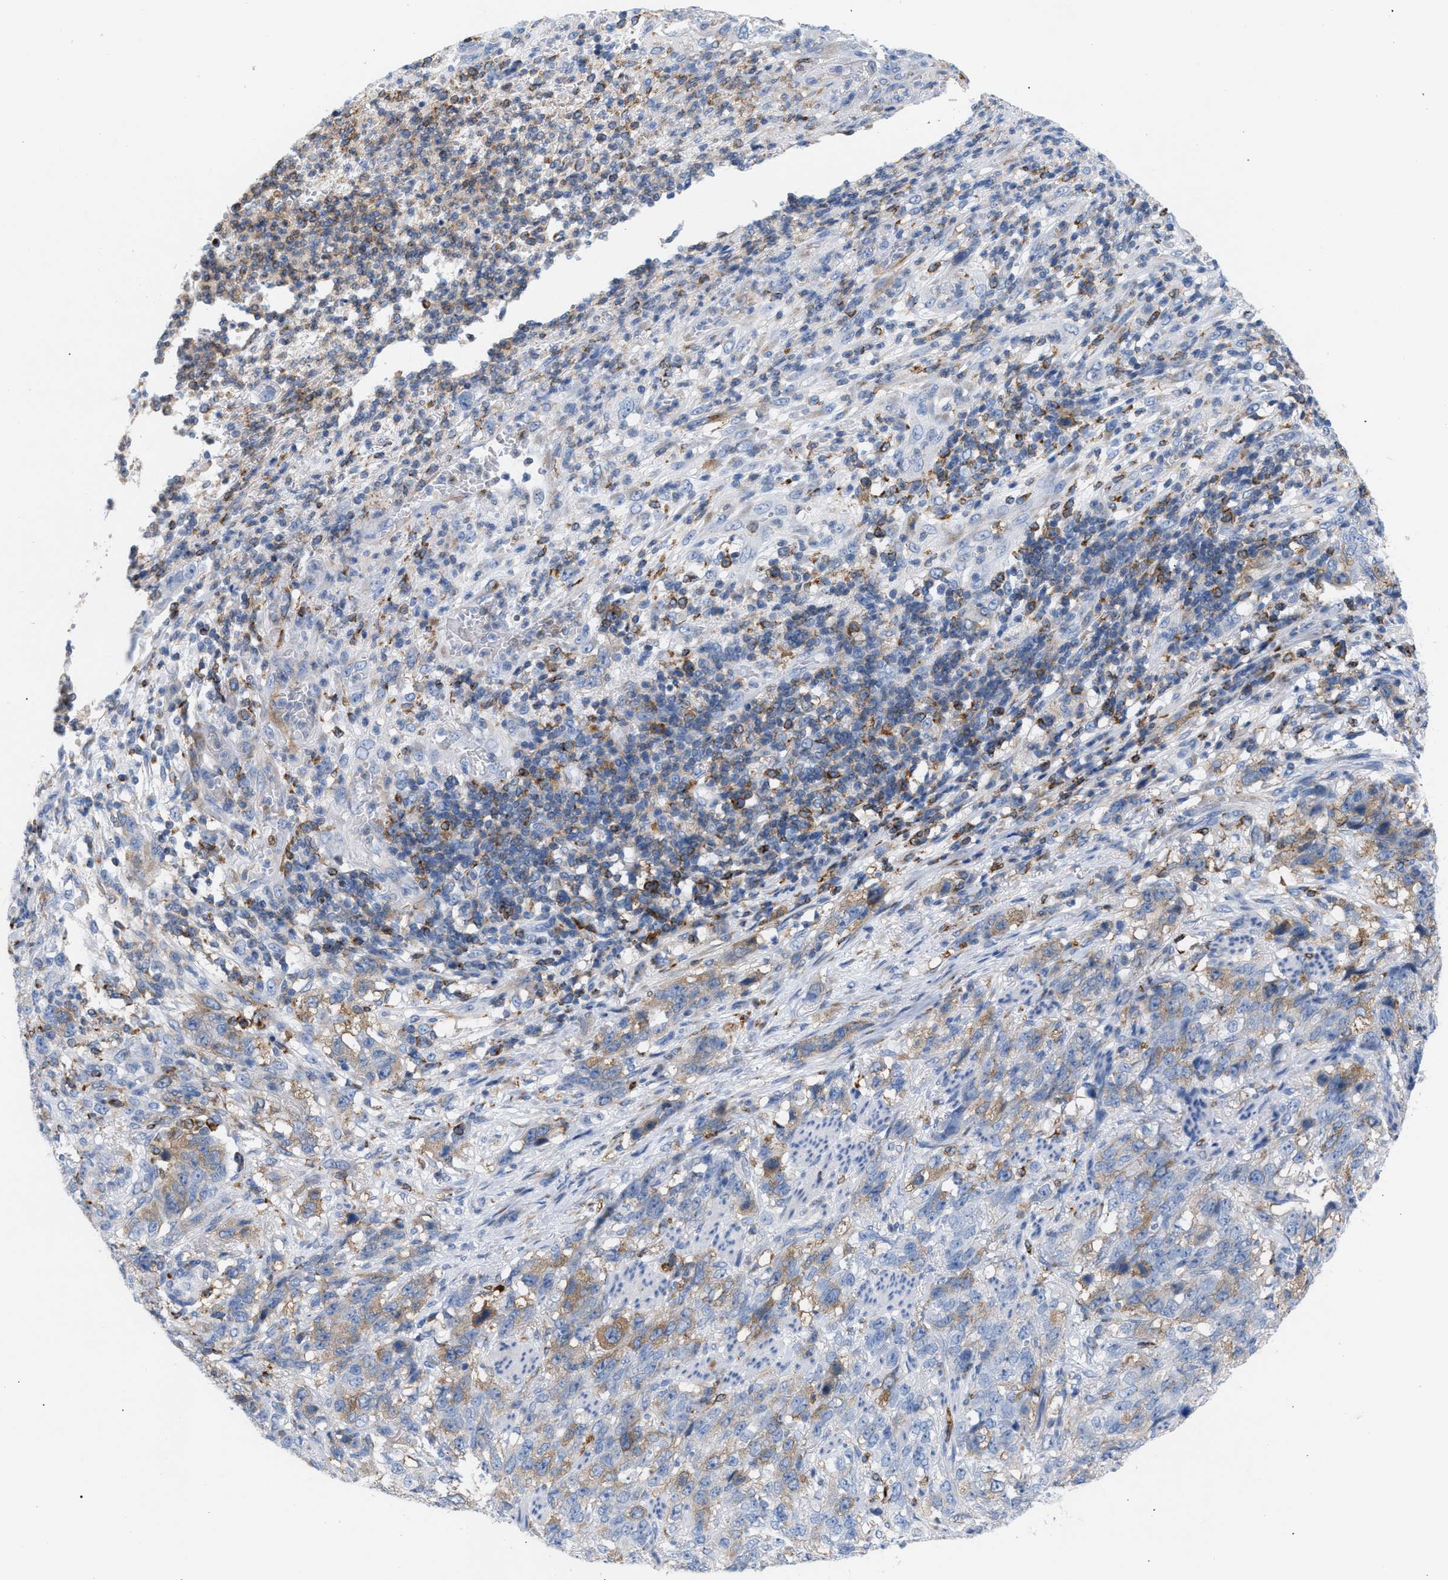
{"staining": {"intensity": "weak", "quantity": "25%-75%", "location": "cytoplasmic/membranous"}, "tissue": "stomach cancer", "cell_type": "Tumor cells", "image_type": "cancer", "snomed": [{"axis": "morphology", "description": "Adenocarcinoma, NOS"}, {"axis": "topography", "description": "Stomach"}], "caption": "Immunohistochemical staining of human stomach adenocarcinoma displays weak cytoplasmic/membranous protein staining in about 25%-75% of tumor cells. Using DAB (3,3'-diaminobenzidine) (brown) and hematoxylin (blue) stains, captured at high magnification using brightfield microscopy.", "gene": "TACC3", "patient": {"sex": "male", "age": 48}}